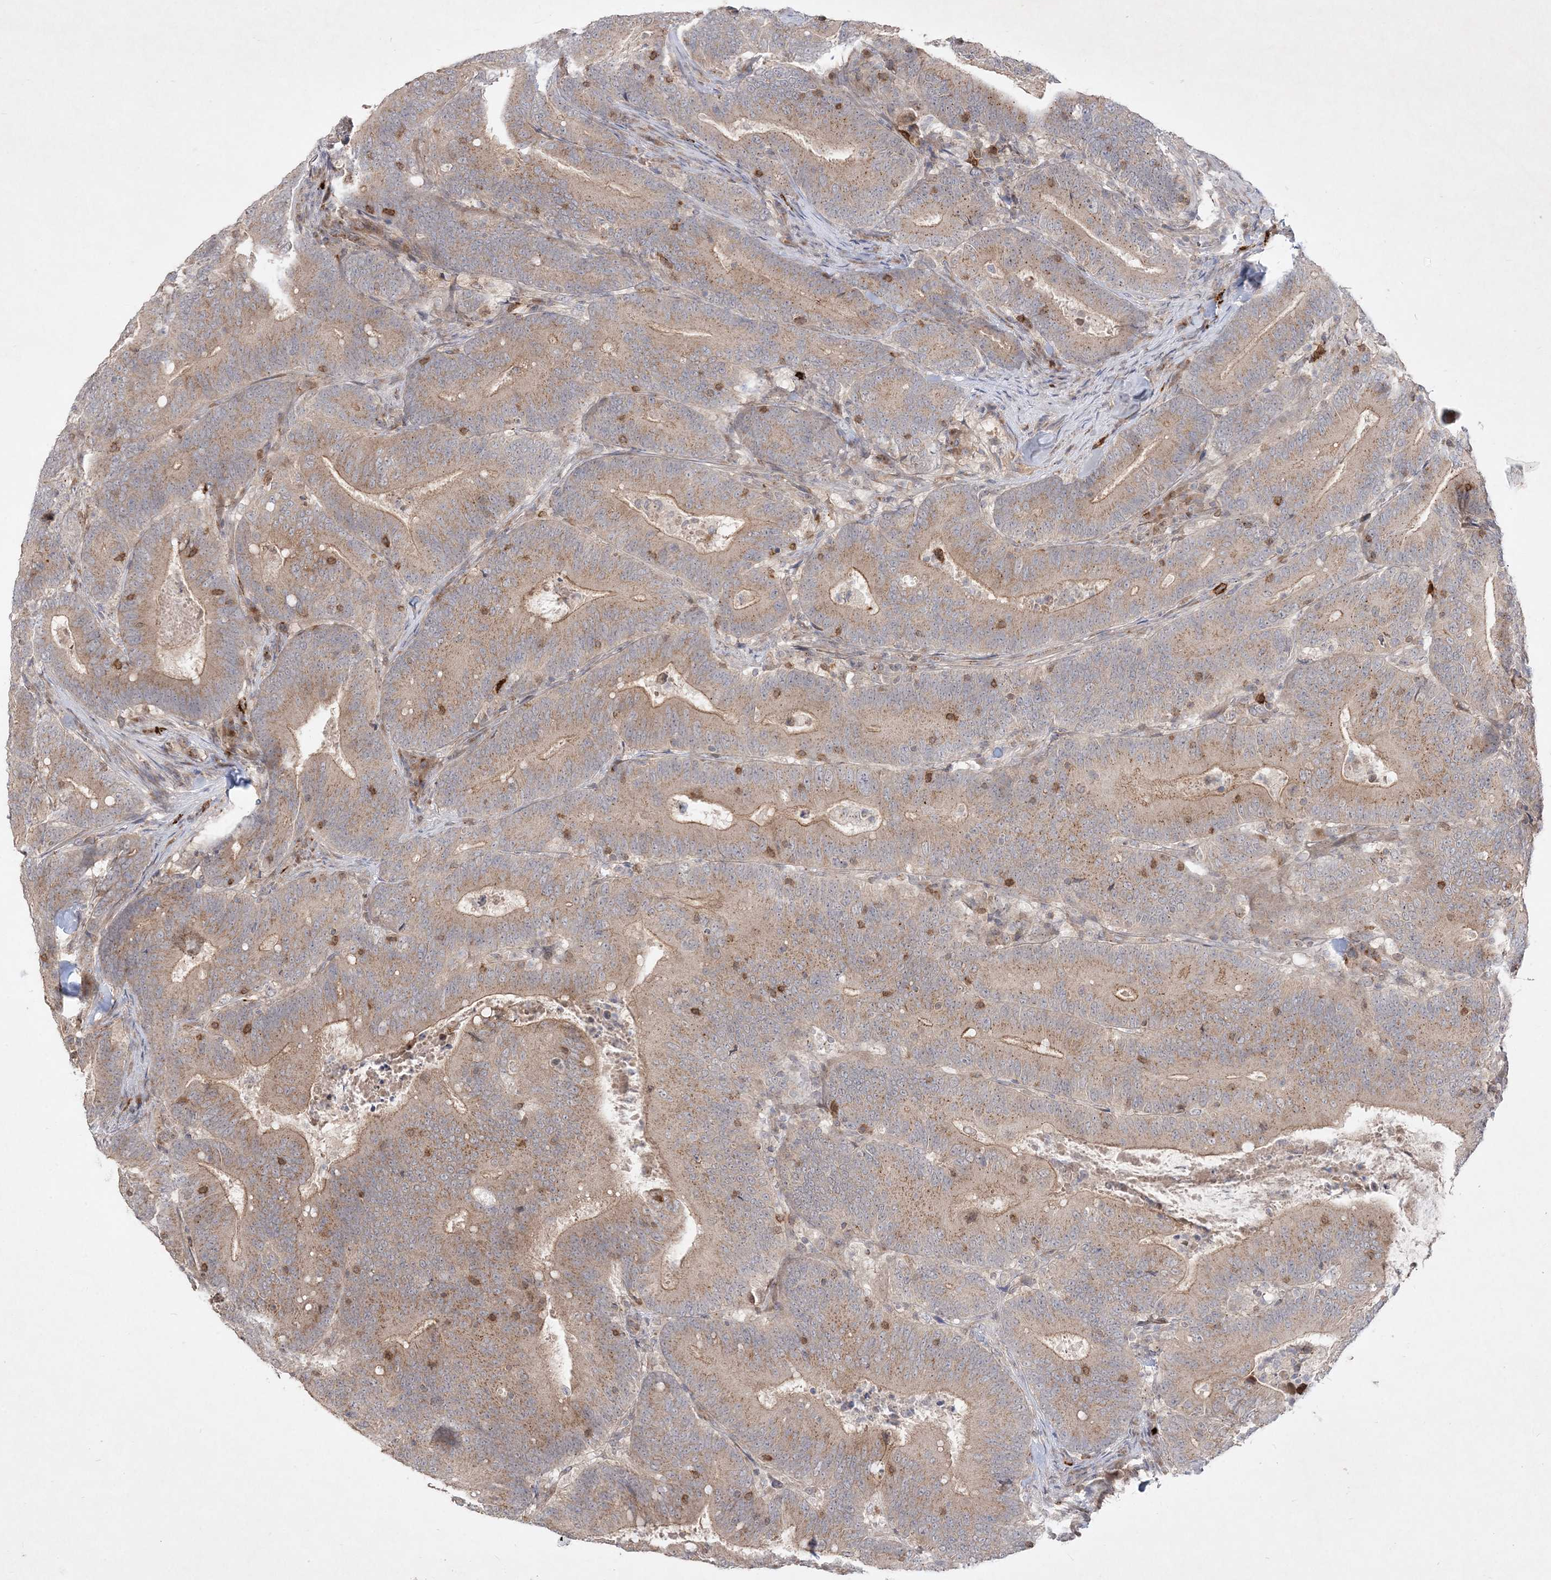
{"staining": {"intensity": "weak", "quantity": ">75%", "location": "cytoplasmic/membranous"}, "tissue": "colorectal cancer", "cell_type": "Tumor cells", "image_type": "cancer", "snomed": [{"axis": "morphology", "description": "Adenocarcinoma, NOS"}, {"axis": "topography", "description": "Colon"}], "caption": "Immunohistochemistry (IHC) histopathology image of colorectal cancer (adenocarcinoma) stained for a protein (brown), which reveals low levels of weak cytoplasmic/membranous expression in about >75% of tumor cells.", "gene": "CLNK", "patient": {"sex": "female", "age": 66}}